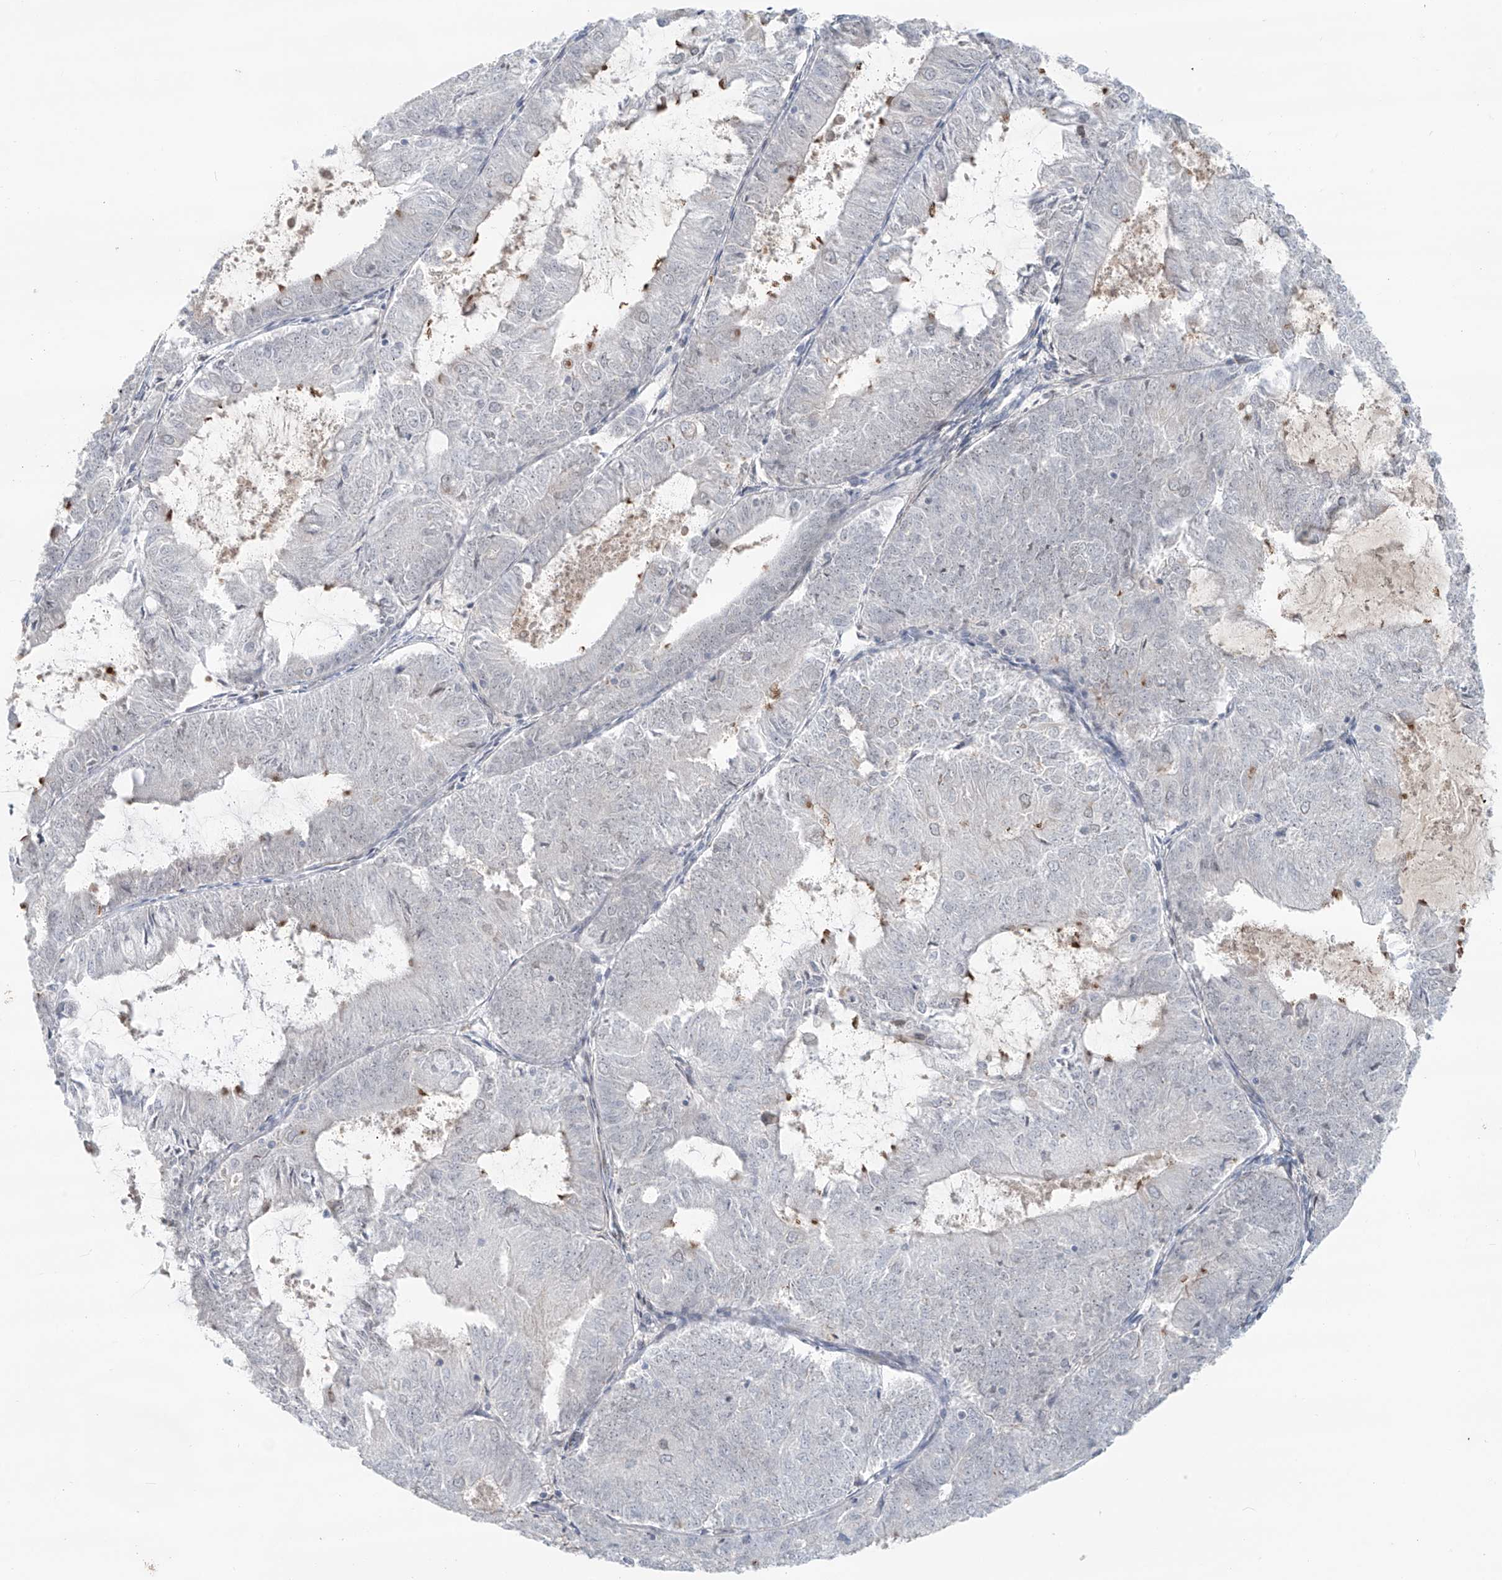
{"staining": {"intensity": "negative", "quantity": "none", "location": "none"}, "tissue": "endometrial cancer", "cell_type": "Tumor cells", "image_type": "cancer", "snomed": [{"axis": "morphology", "description": "Adenocarcinoma, NOS"}, {"axis": "topography", "description": "Endometrium"}], "caption": "A histopathology image of endometrial adenocarcinoma stained for a protein shows no brown staining in tumor cells. (DAB immunohistochemistry with hematoxylin counter stain).", "gene": "RASGEF1A", "patient": {"sex": "female", "age": 57}}